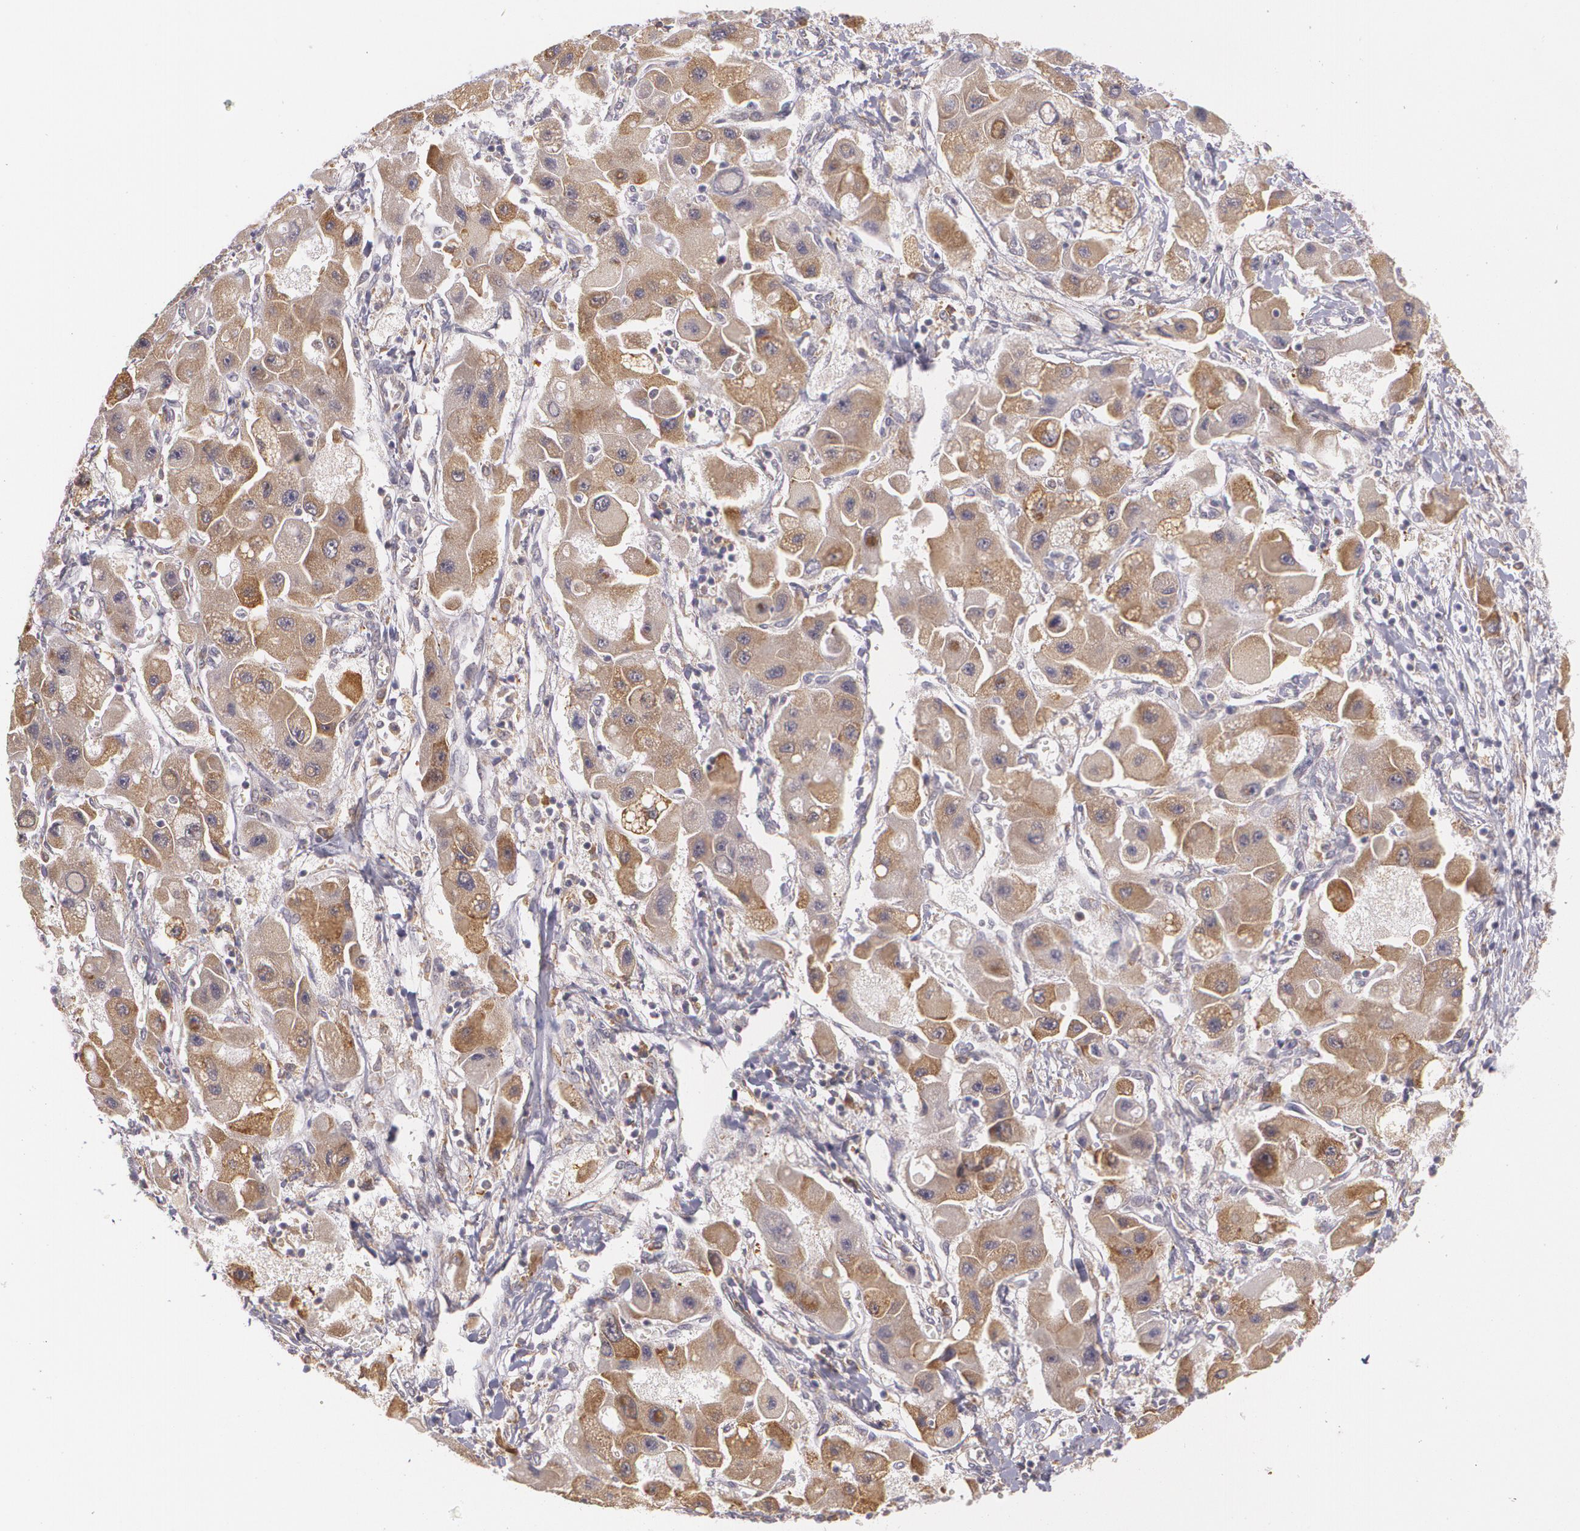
{"staining": {"intensity": "moderate", "quantity": ">75%", "location": "cytoplasmic/membranous"}, "tissue": "liver cancer", "cell_type": "Tumor cells", "image_type": "cancer", "snomed": [{"axis": "morphology", "description": "Carcinoma, Hepatocellular, NOS"}, {"axis": "topography", "description": "Liver"}], "caption": "Immunohistochemical staining of human hepatocellular carcinoma (liver) shows medium levels of moderate cytoplasmic/membranous expression in about >75% of tumor cells.", "gene": "CCL17", "patient": {"sex": "male", "age": 24}}